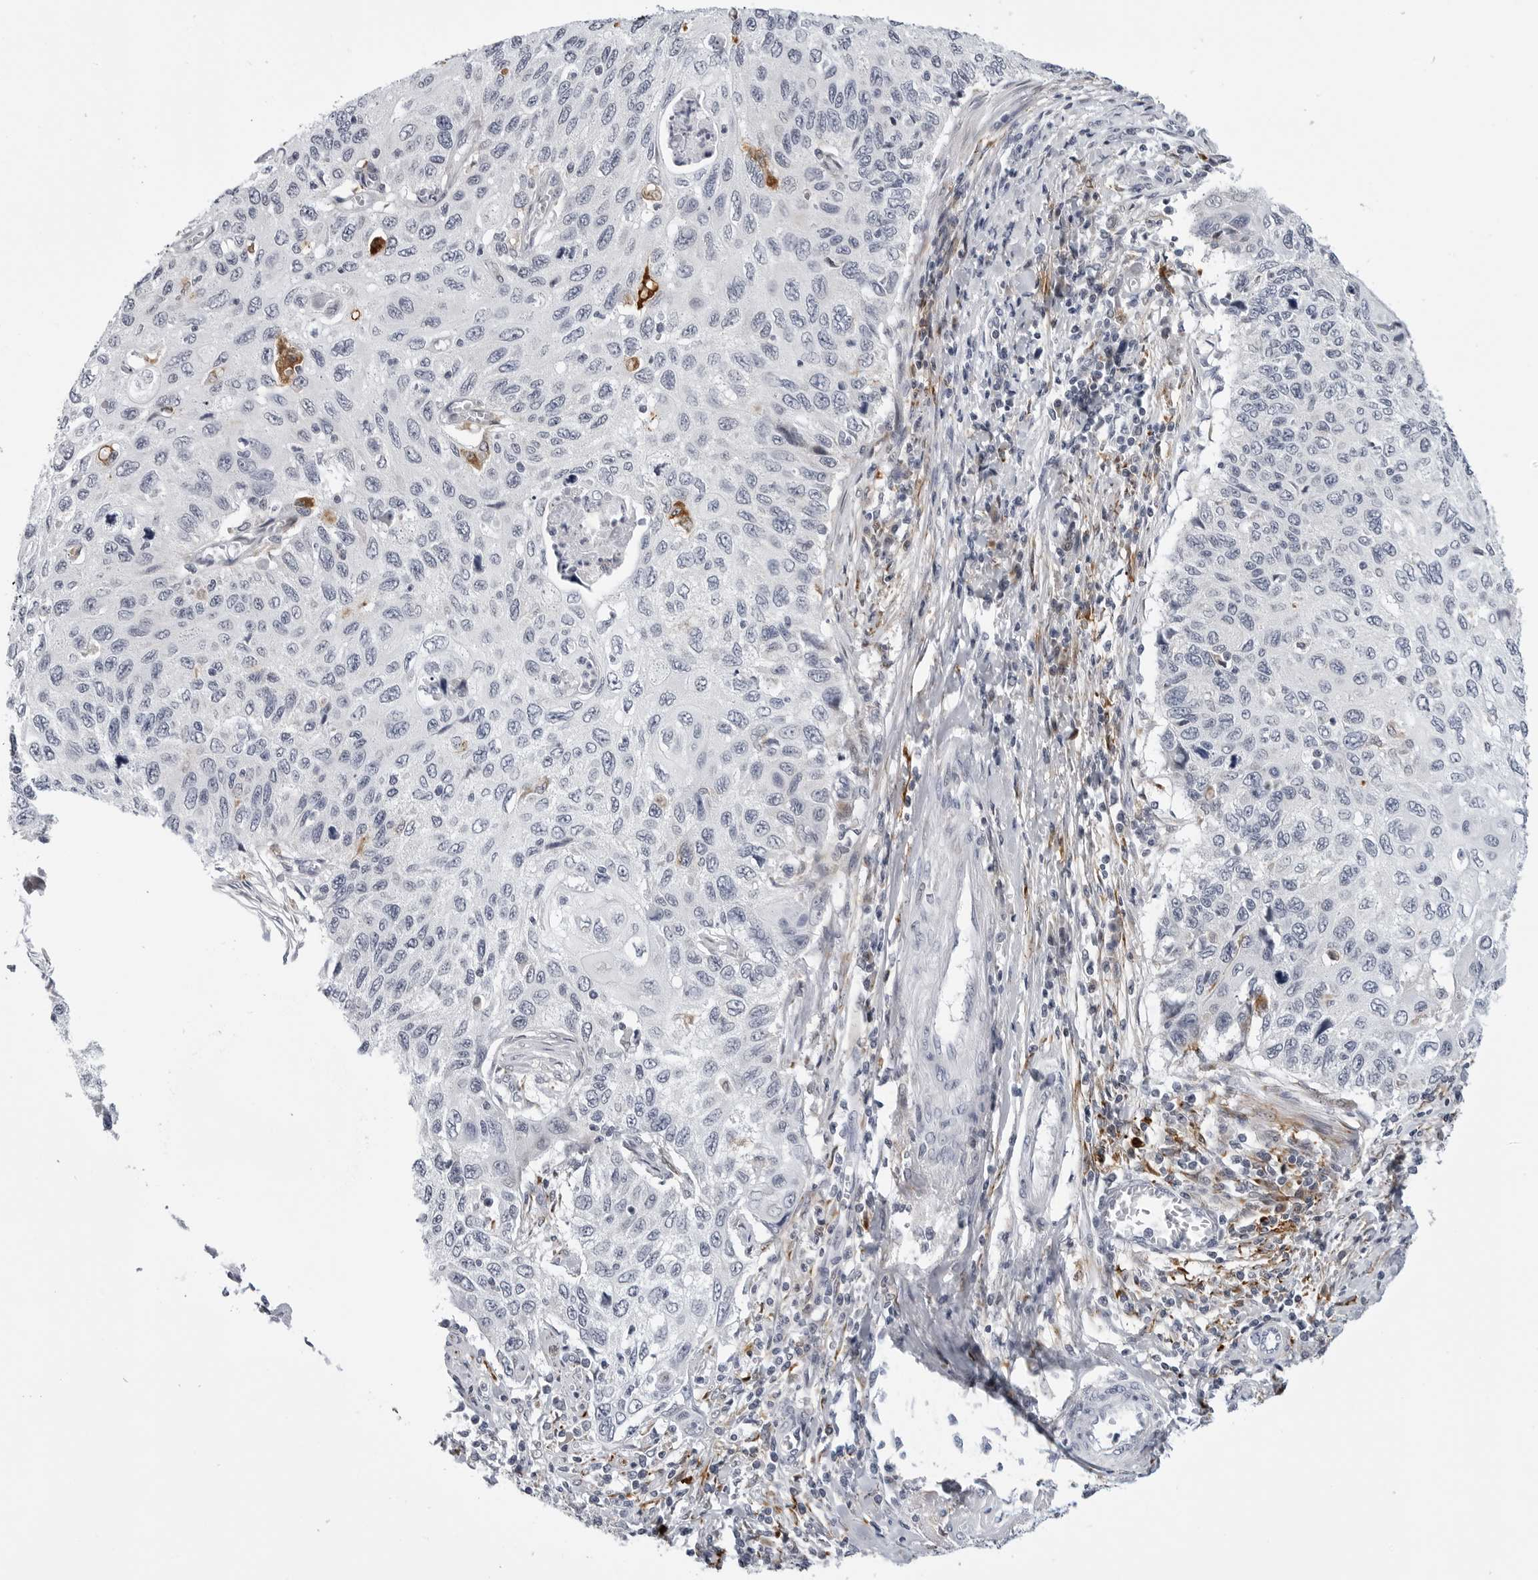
{"staining": {"intensity": "negative", "quantity": "none", "location": "none"}, "tissue": "cervical cancer", "cell_type": "Tumor cells", "image_type": "cancer", "snomed": [{"axis": "morphology", "description": "Squamous cell carcinoma, NOS"}, {"axis": "topography", "description": "Cervix"}], "caption": "DAB (3,3'-diaminobenzidine) immunohistochemical staining of human cervical squamous cell carcinoma reveals no significant staining in tumor cells.", "gene": "CDK20", "patient": {"sex": "female", "age": 70}}